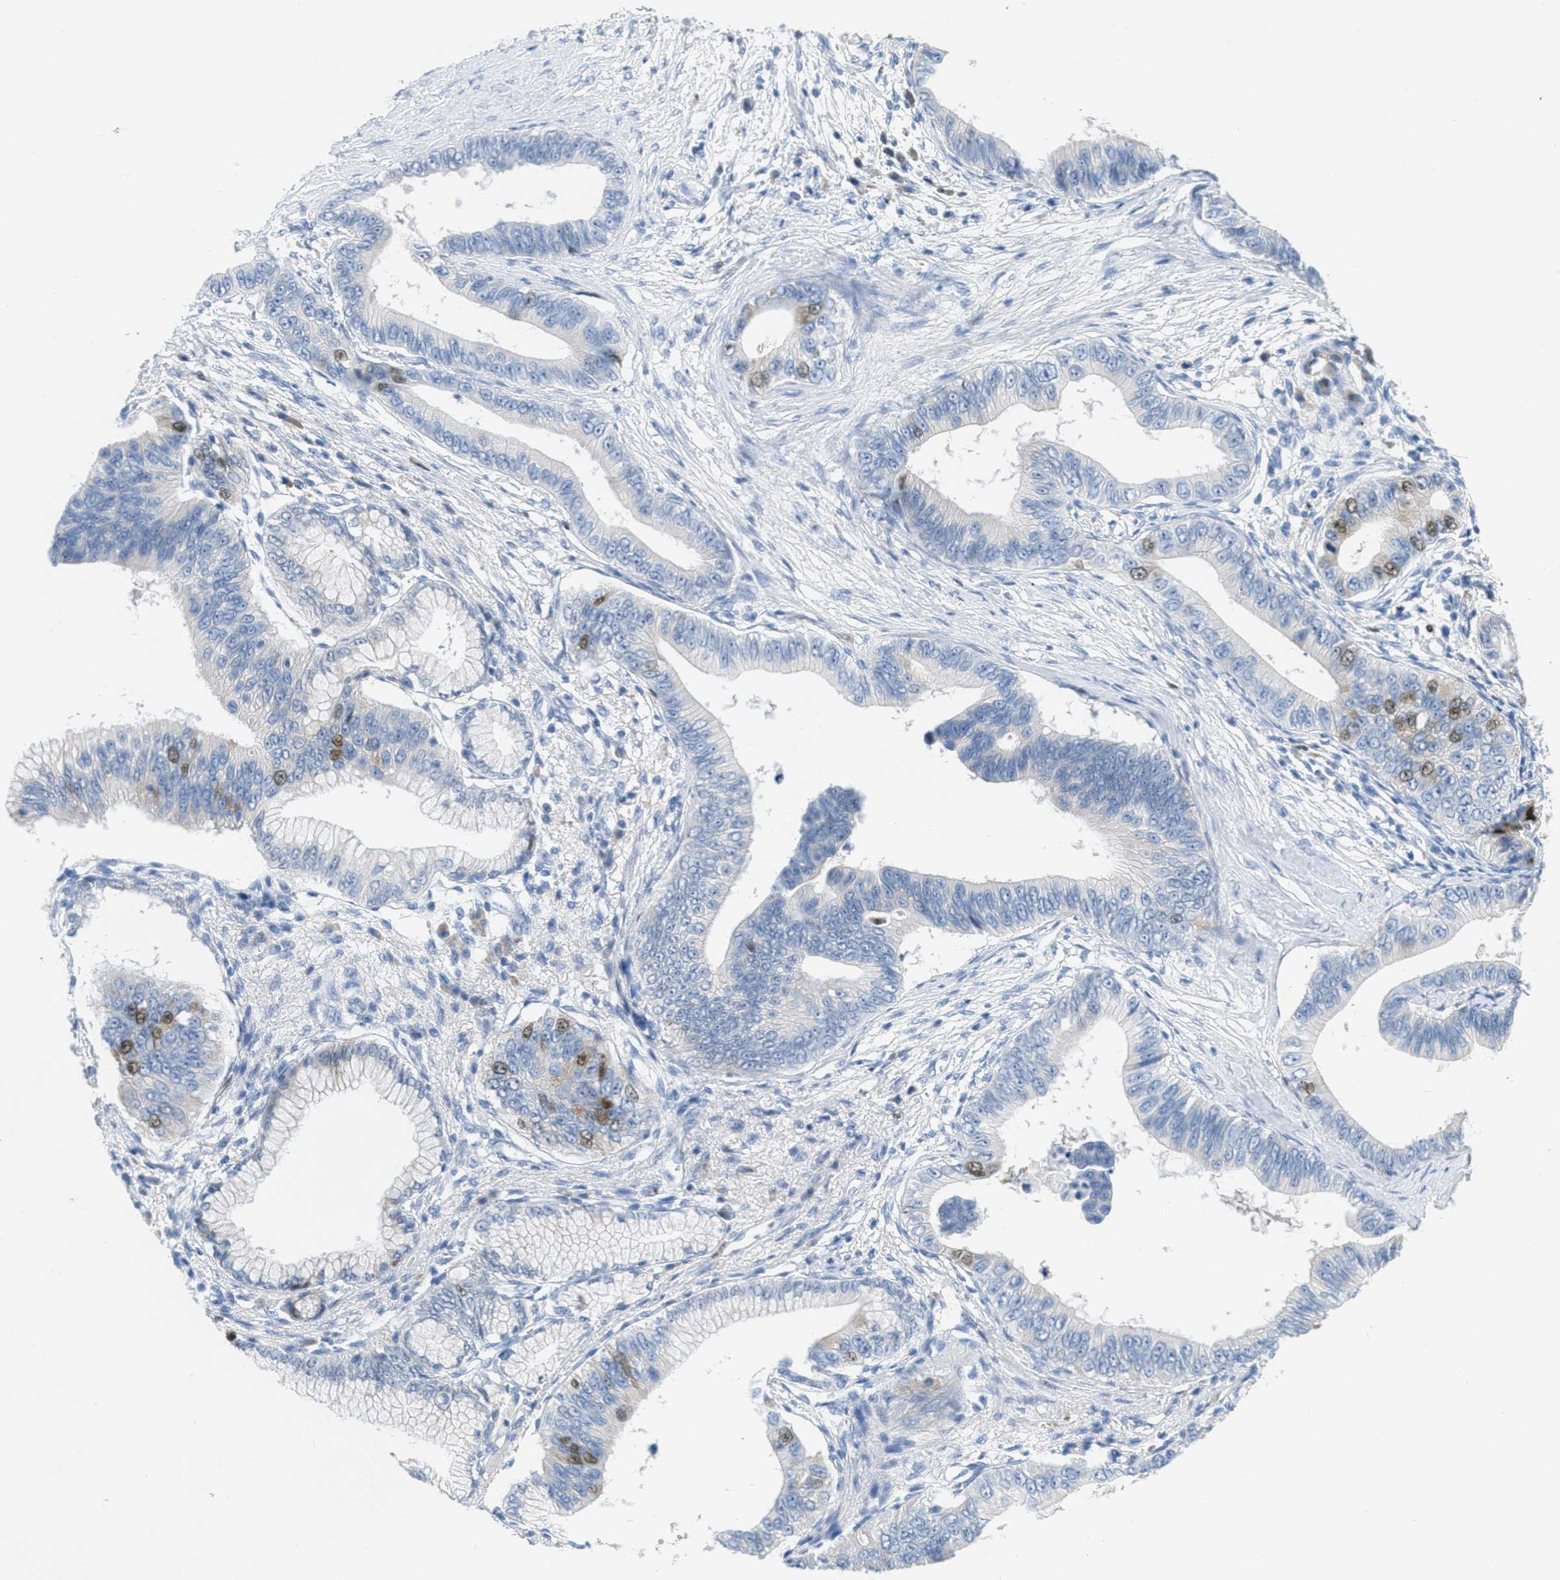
{"staining": {"intensity": "moderate", "quantity": "<25%", "location": "nuclear"}, "tissue": "pancreatic cancer", "cell_type": "Tumor cells", "image_type": "cancer", "snomed": [{"axis": "morphology", "description": "Adenocarcinoma, NOS"}, {"axis": "topography", "description": "Pancreas"}], "caption": "Brown immunohistochemical staining in pancreatic cancer (adenocarcinoma) shows moderate nuclear expression in about <25% of tumor cells.", "gene": "ORC6", "patient": {"sex": "male", "age": 77}}